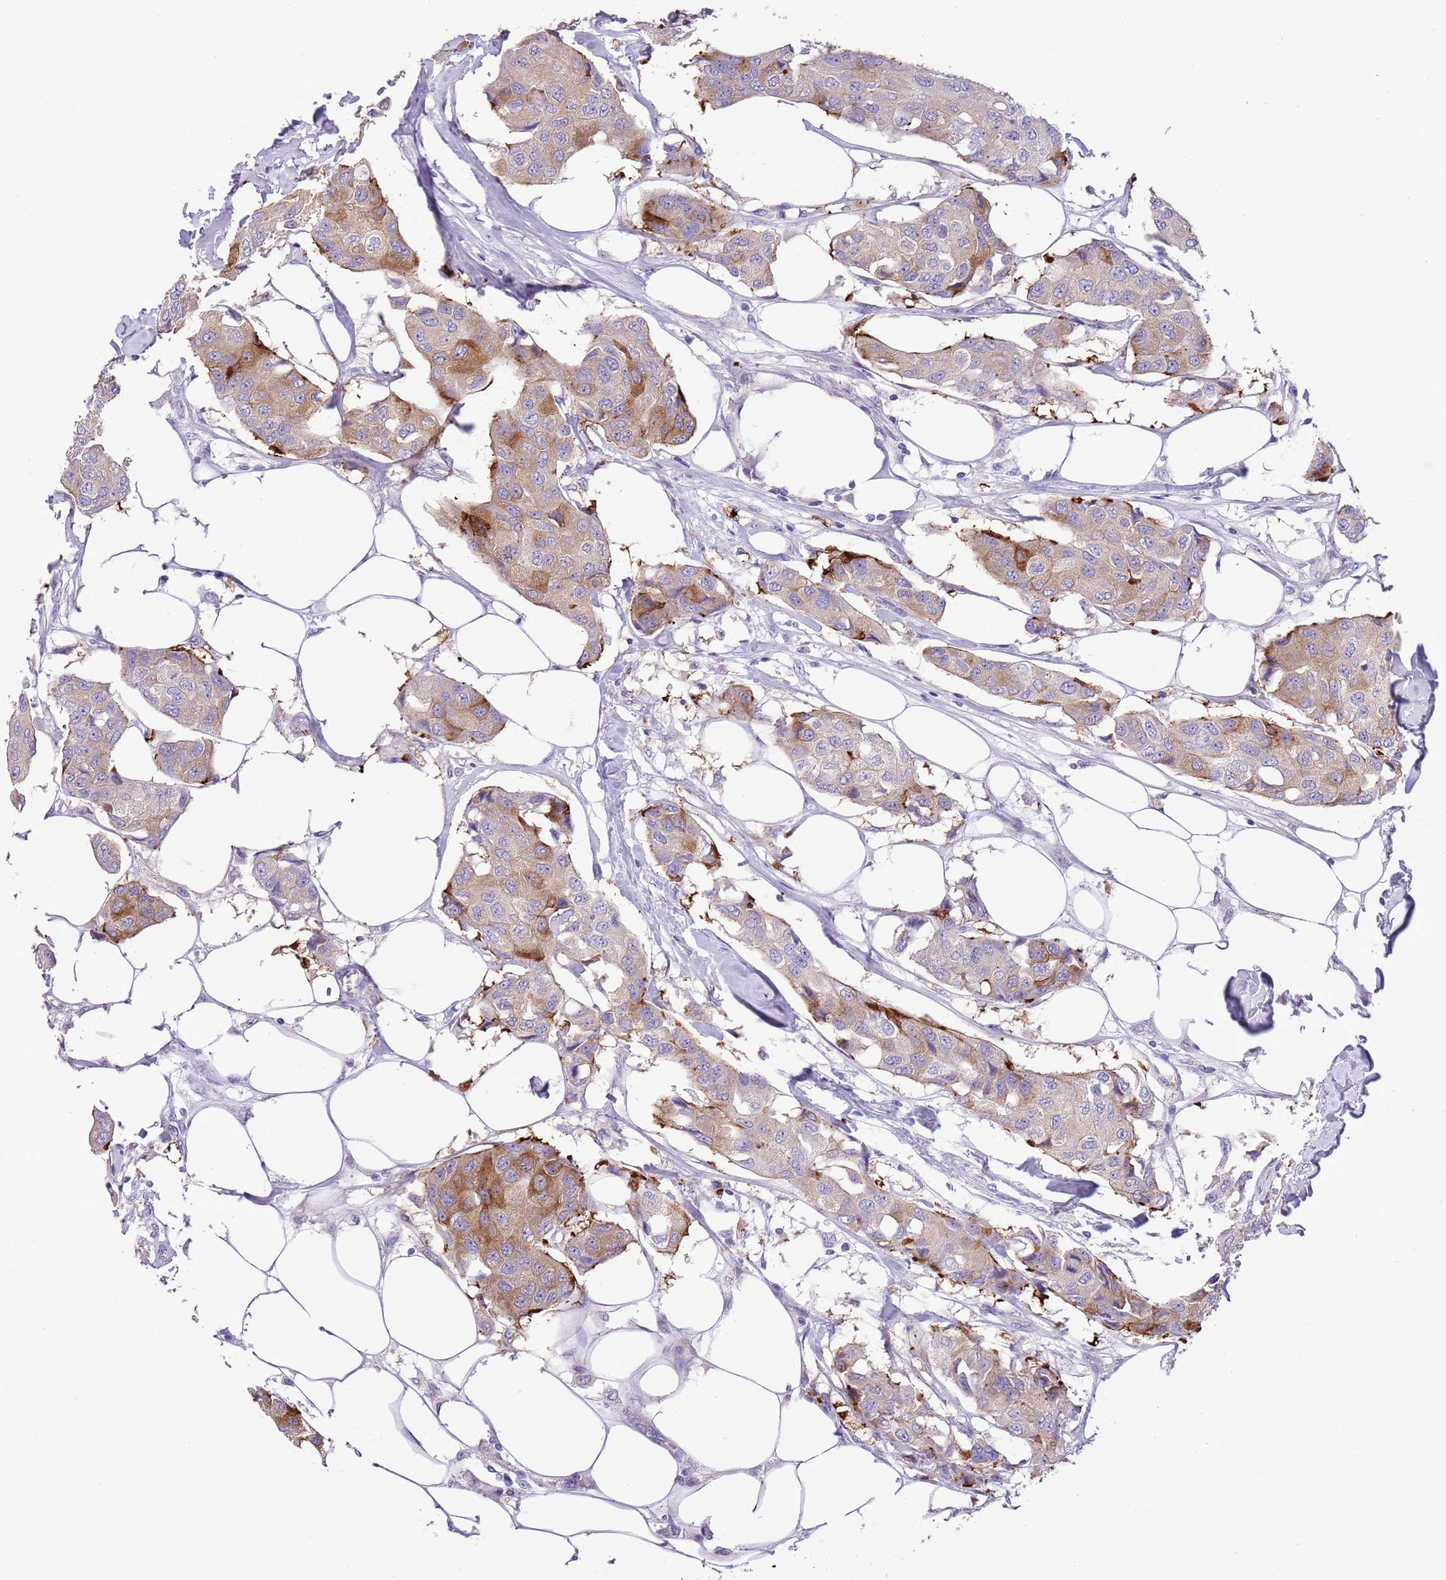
{"staining": {"intensity": "moderate", "quantity": "25%-75%", "location": "cytoplasmic/membranous"}, "tissue": "breast cancer", "cell_type": "Tumor cells", "image_type": "cancer", "snomed": [{"axis": "morphology", "description": "Duct carcinoma"}, {"axis": "topography", "description": "Breast"}], "caption": "Moderate cytoplasmic/membranous positivity for a protein is seen in approximately 25%-75% of tumor cells of breast cancer using IHC.", "gene": "CLEC2A", "patient": {"sex": "female", "age": 80}}